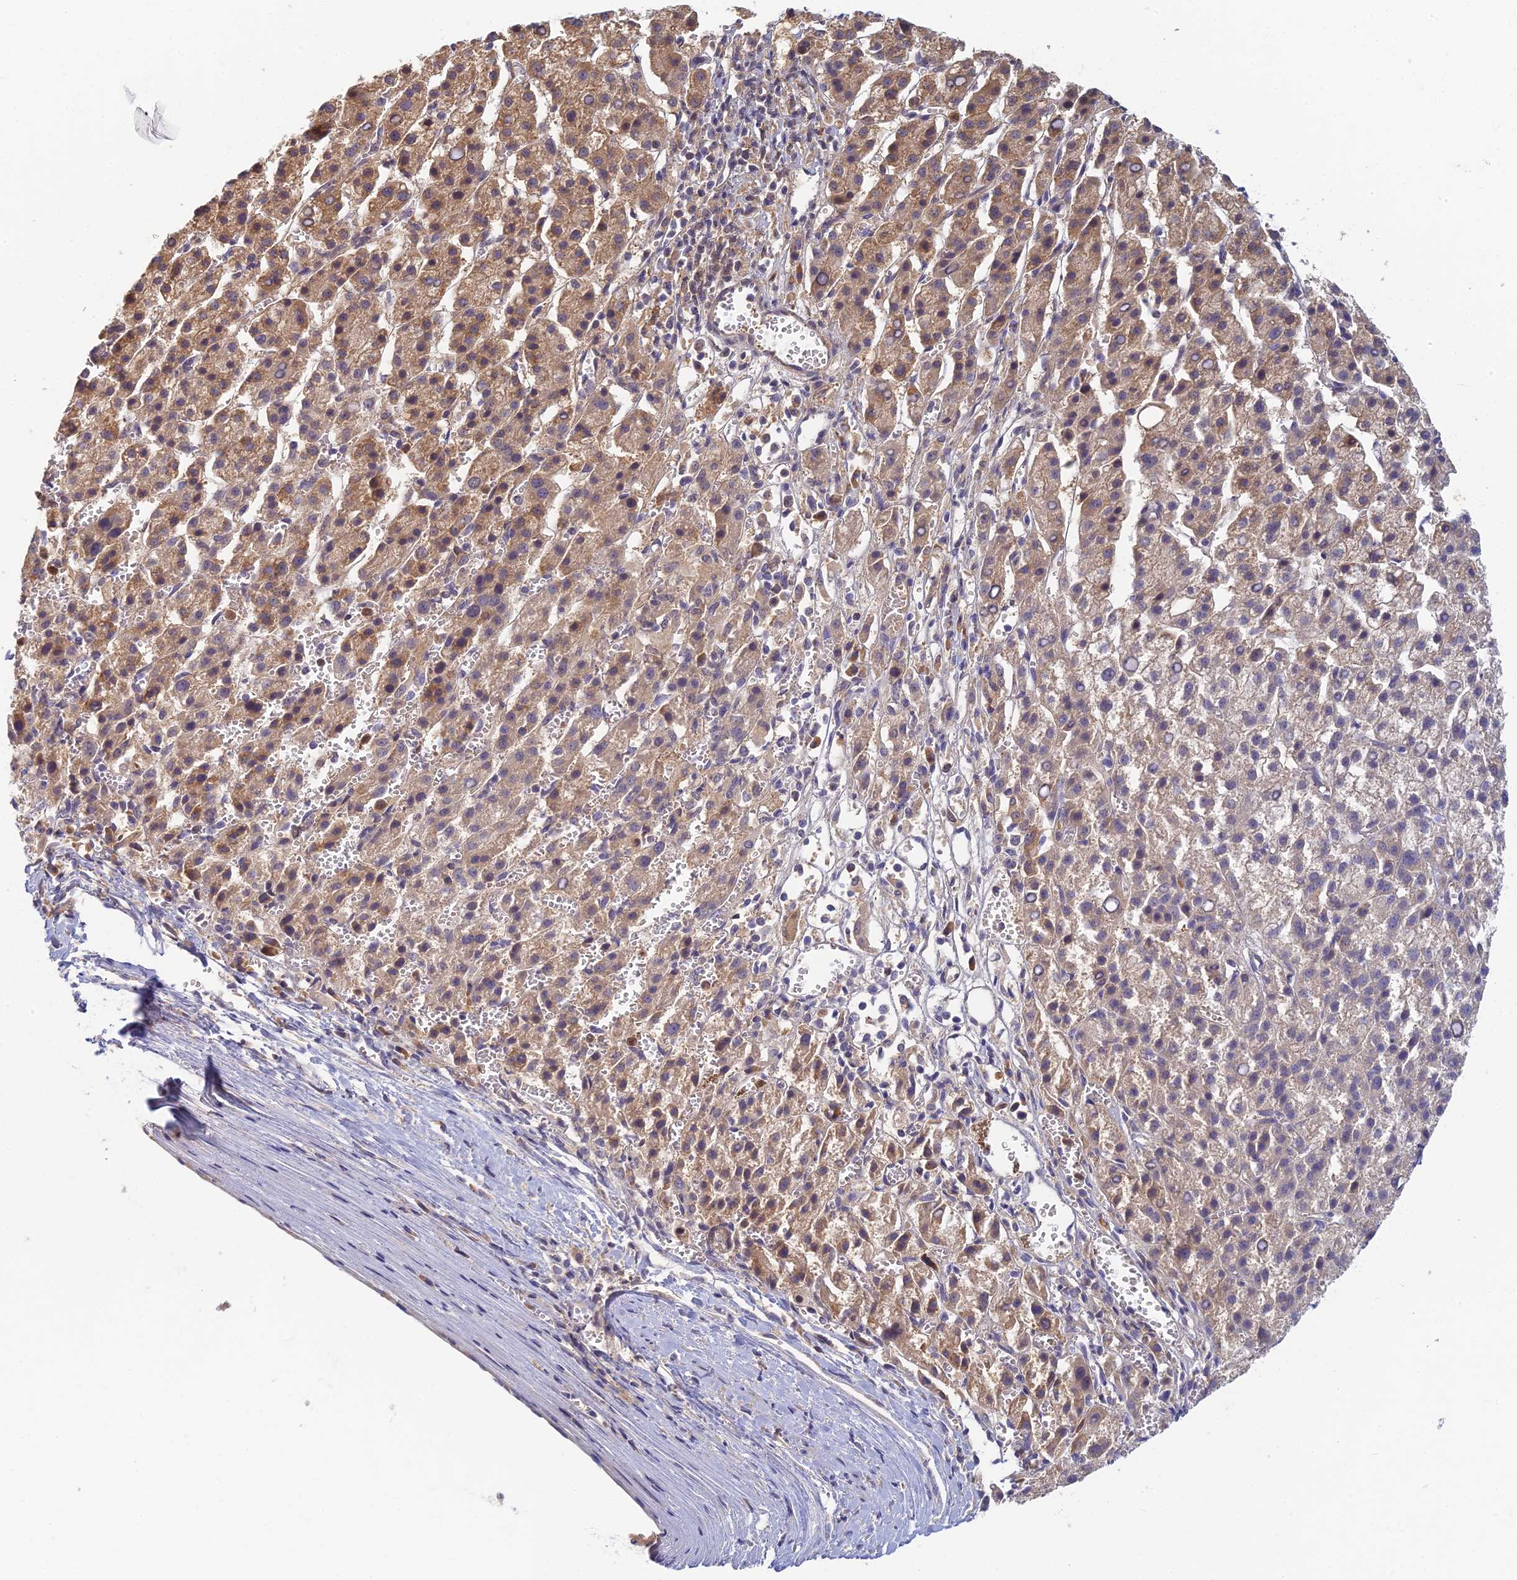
{"staining": {"intensity": "weak", "quantity": "25%-75%", "location": "cytoplasmic/membranous"}, "tissue": "liver cancer", "cell_type": "Tumor cells", "image_type": "cancer", "snomed": [{"axis": "morphology", "description": "Carcinoma, Hepatocellular, NOS"}, {"axis": "topography", "description": "Liver"}], "caption": "Immunohistochemical staining of human hepatocellular carcinoma (liver) exhibits weak cytoplasmic/membranous protein expression in approximately 25%-75% of tumor cells.", "gene": "RGL3", "patient": {"sex": "female", "age": 58}}